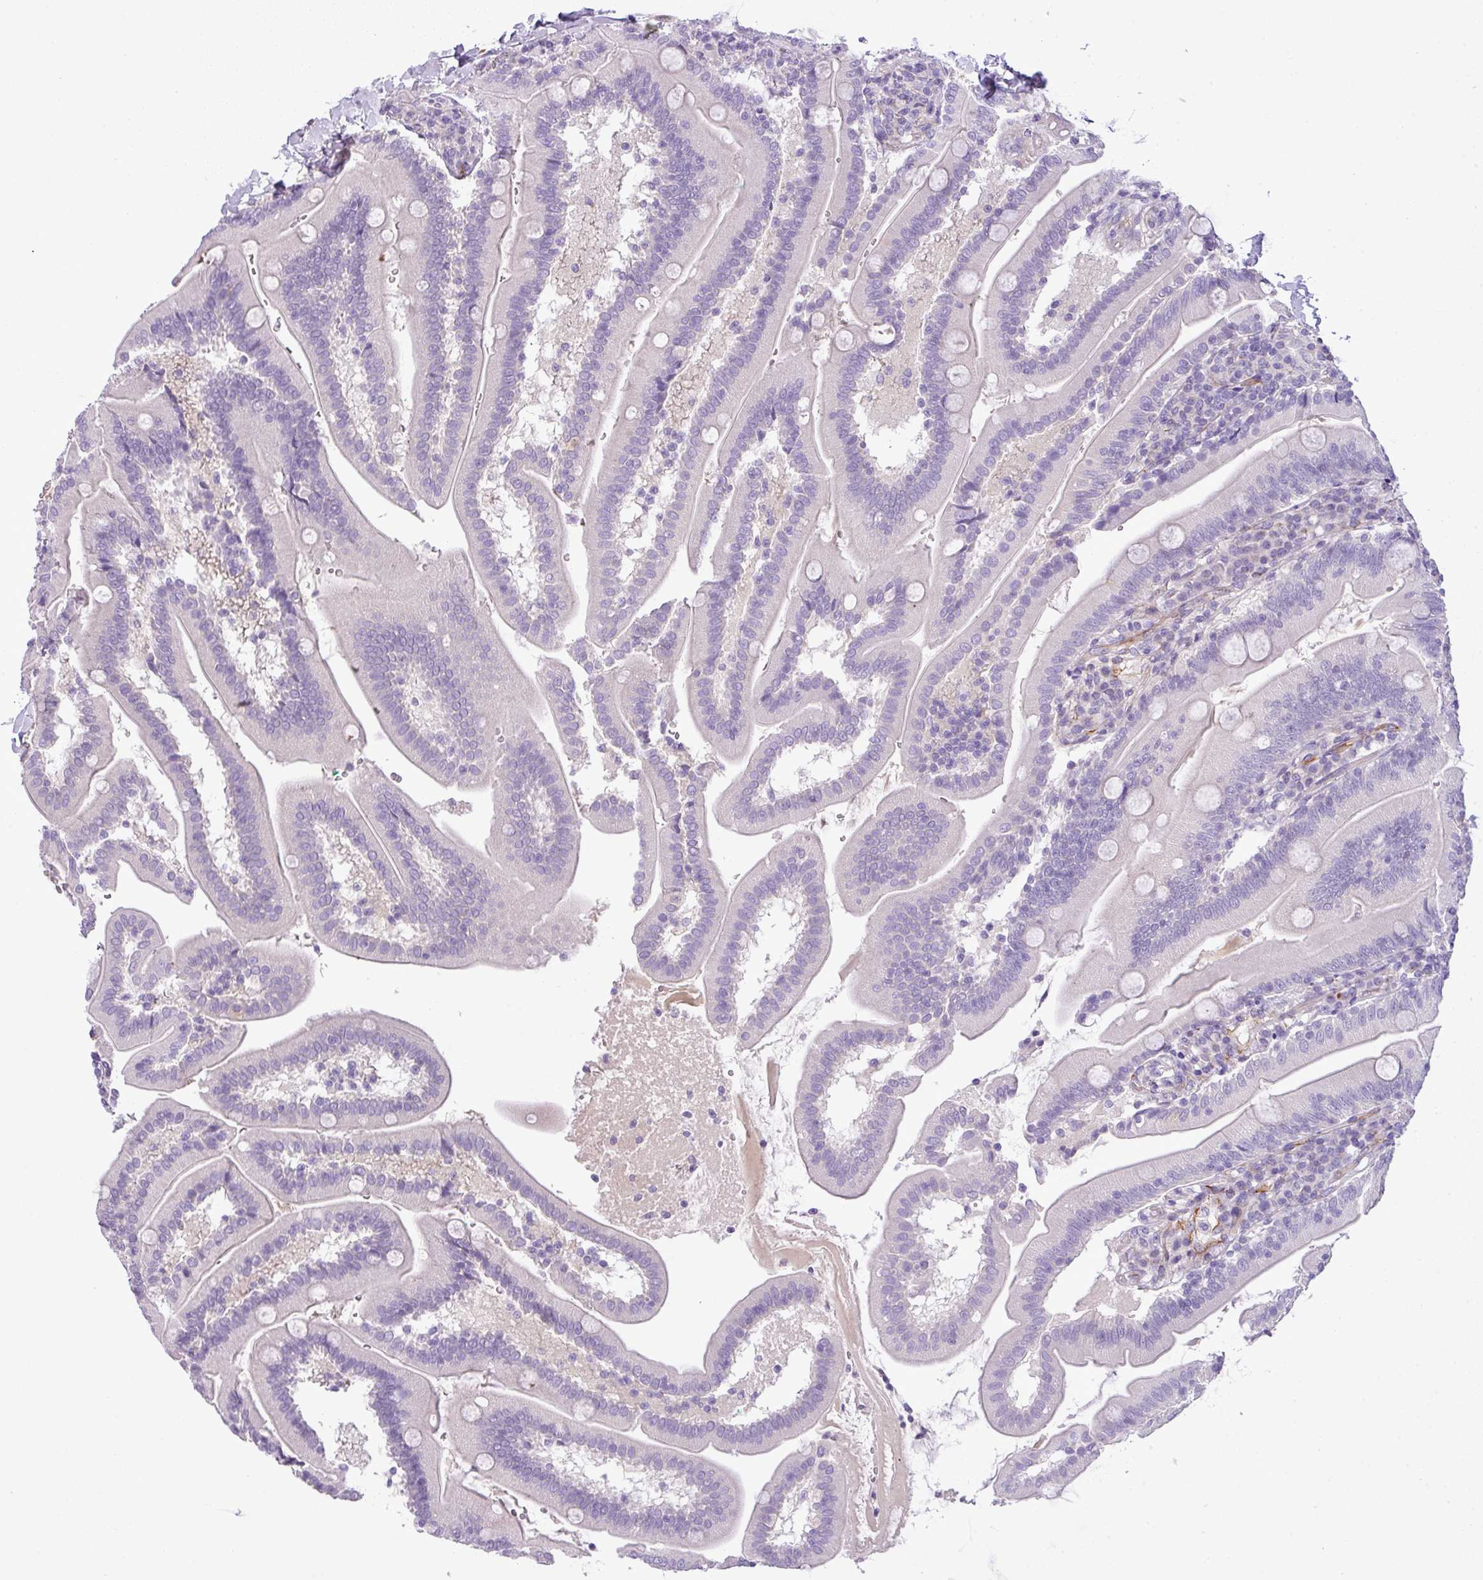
{"staining": {"intensity": "negative", "quantity": "none", "location": "none"}, "tissue": "duodenum", "cell_type": "Glandular cells", "image_type": "normal", "snomed": [{"axis": "morphology", "description": "Normal tissue, NOS"}, {"axis": "topography", "description": "Duodenum"}], "caption": "Micrograph shows no significant protein staining in glandular cells of benign duodenum.", "gene": "ENSG00000273748", "patient": {"sex": "female", "age": 67}}